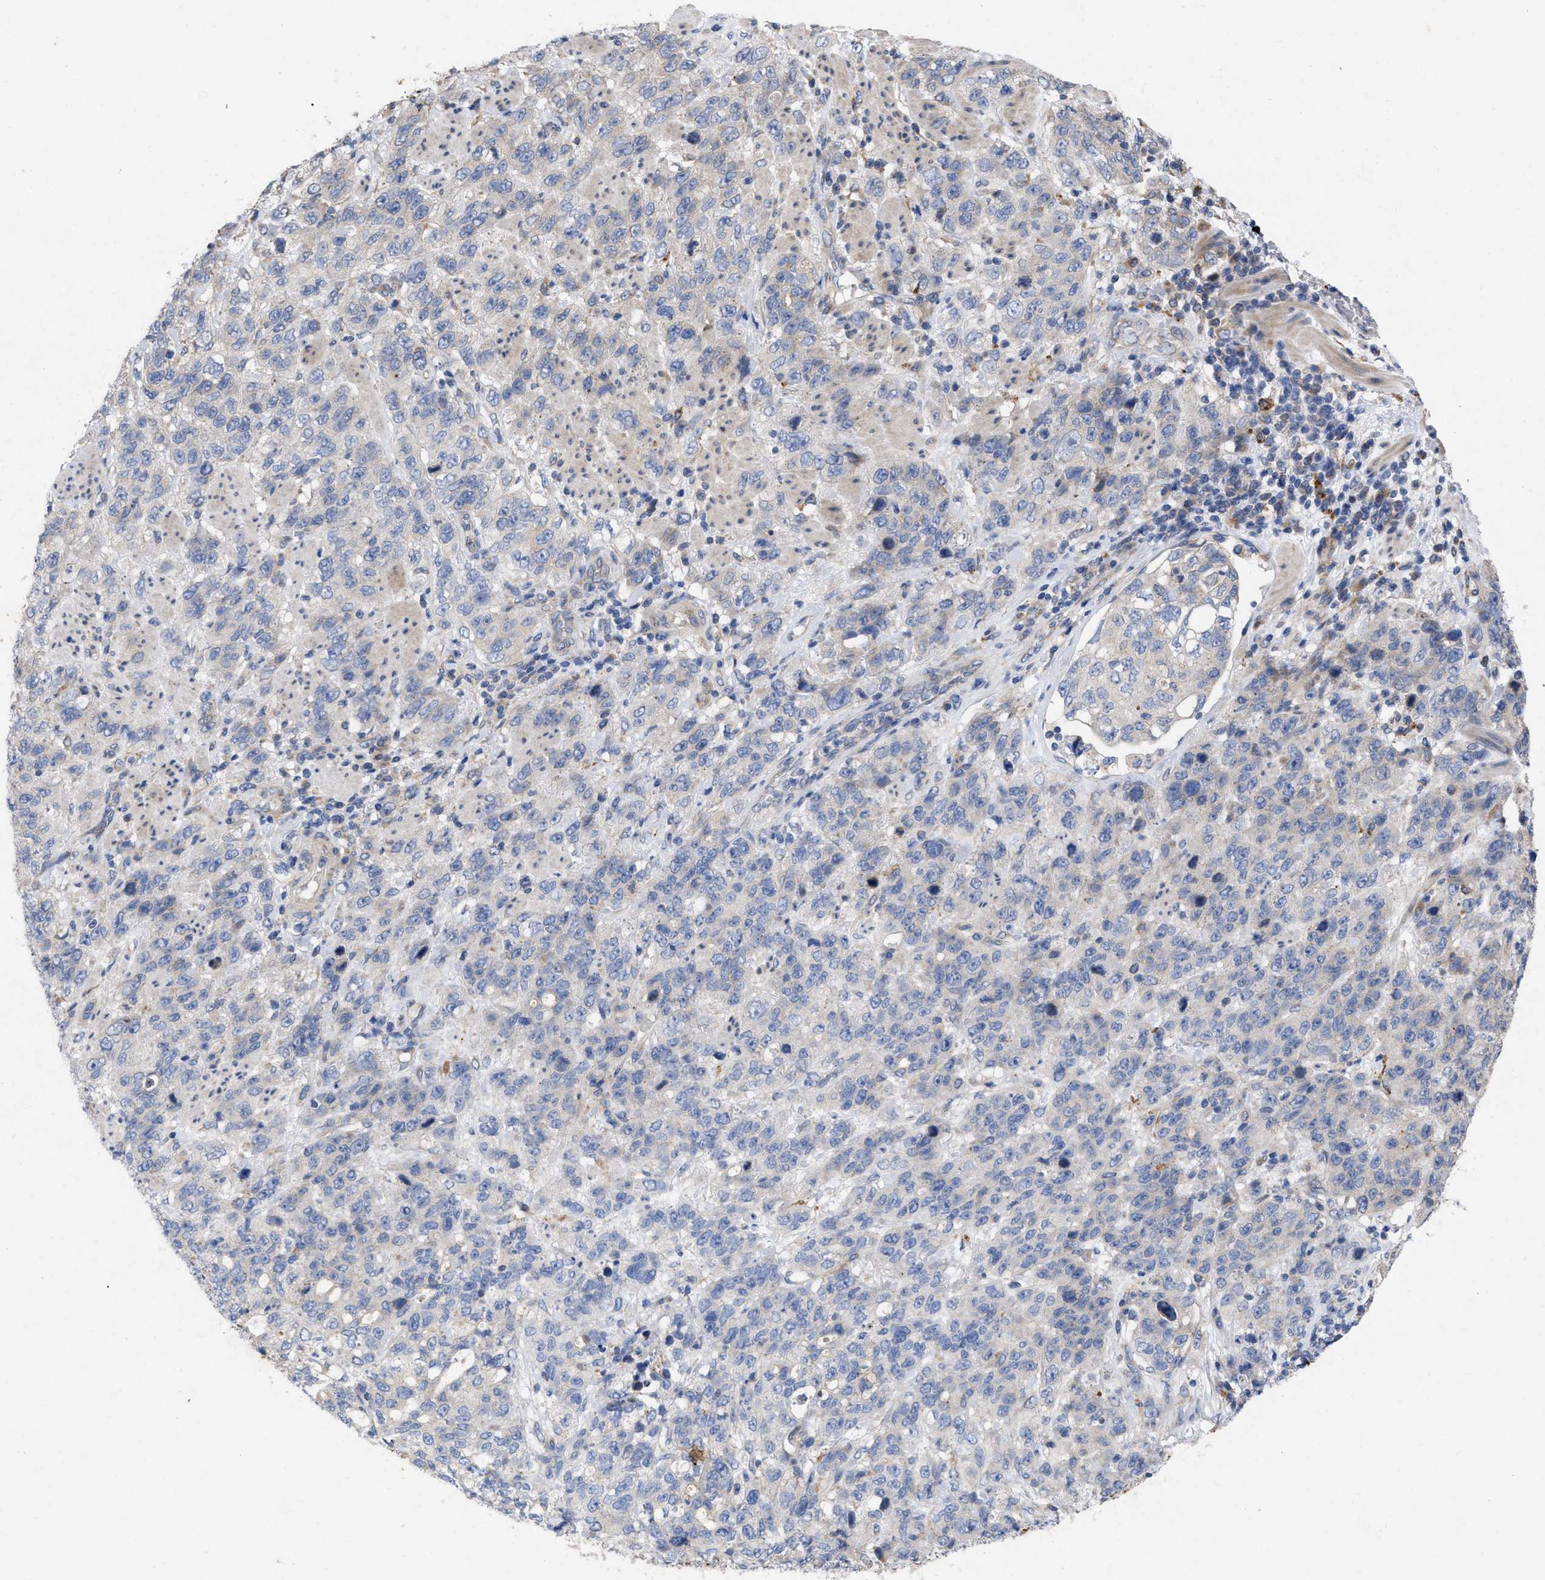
{"staining": {"intensity": "negative", "quantity": "none", "location": "none"}, "tissue": "stomach cancer", "cell_type": "Tumor cells", "image_type": "cancer", "snomed": [{"axis": "morphology", "description": "Adenocarcinoma, NOS"}, {"axis": "topography", "description": "Stomach"}], "caption": "Stomach adenocarcinoma stained for a protein using IHC reveals no staining tumor cells.", "gene": "VIP", "patient": {"sex": "male", "age": 48}}